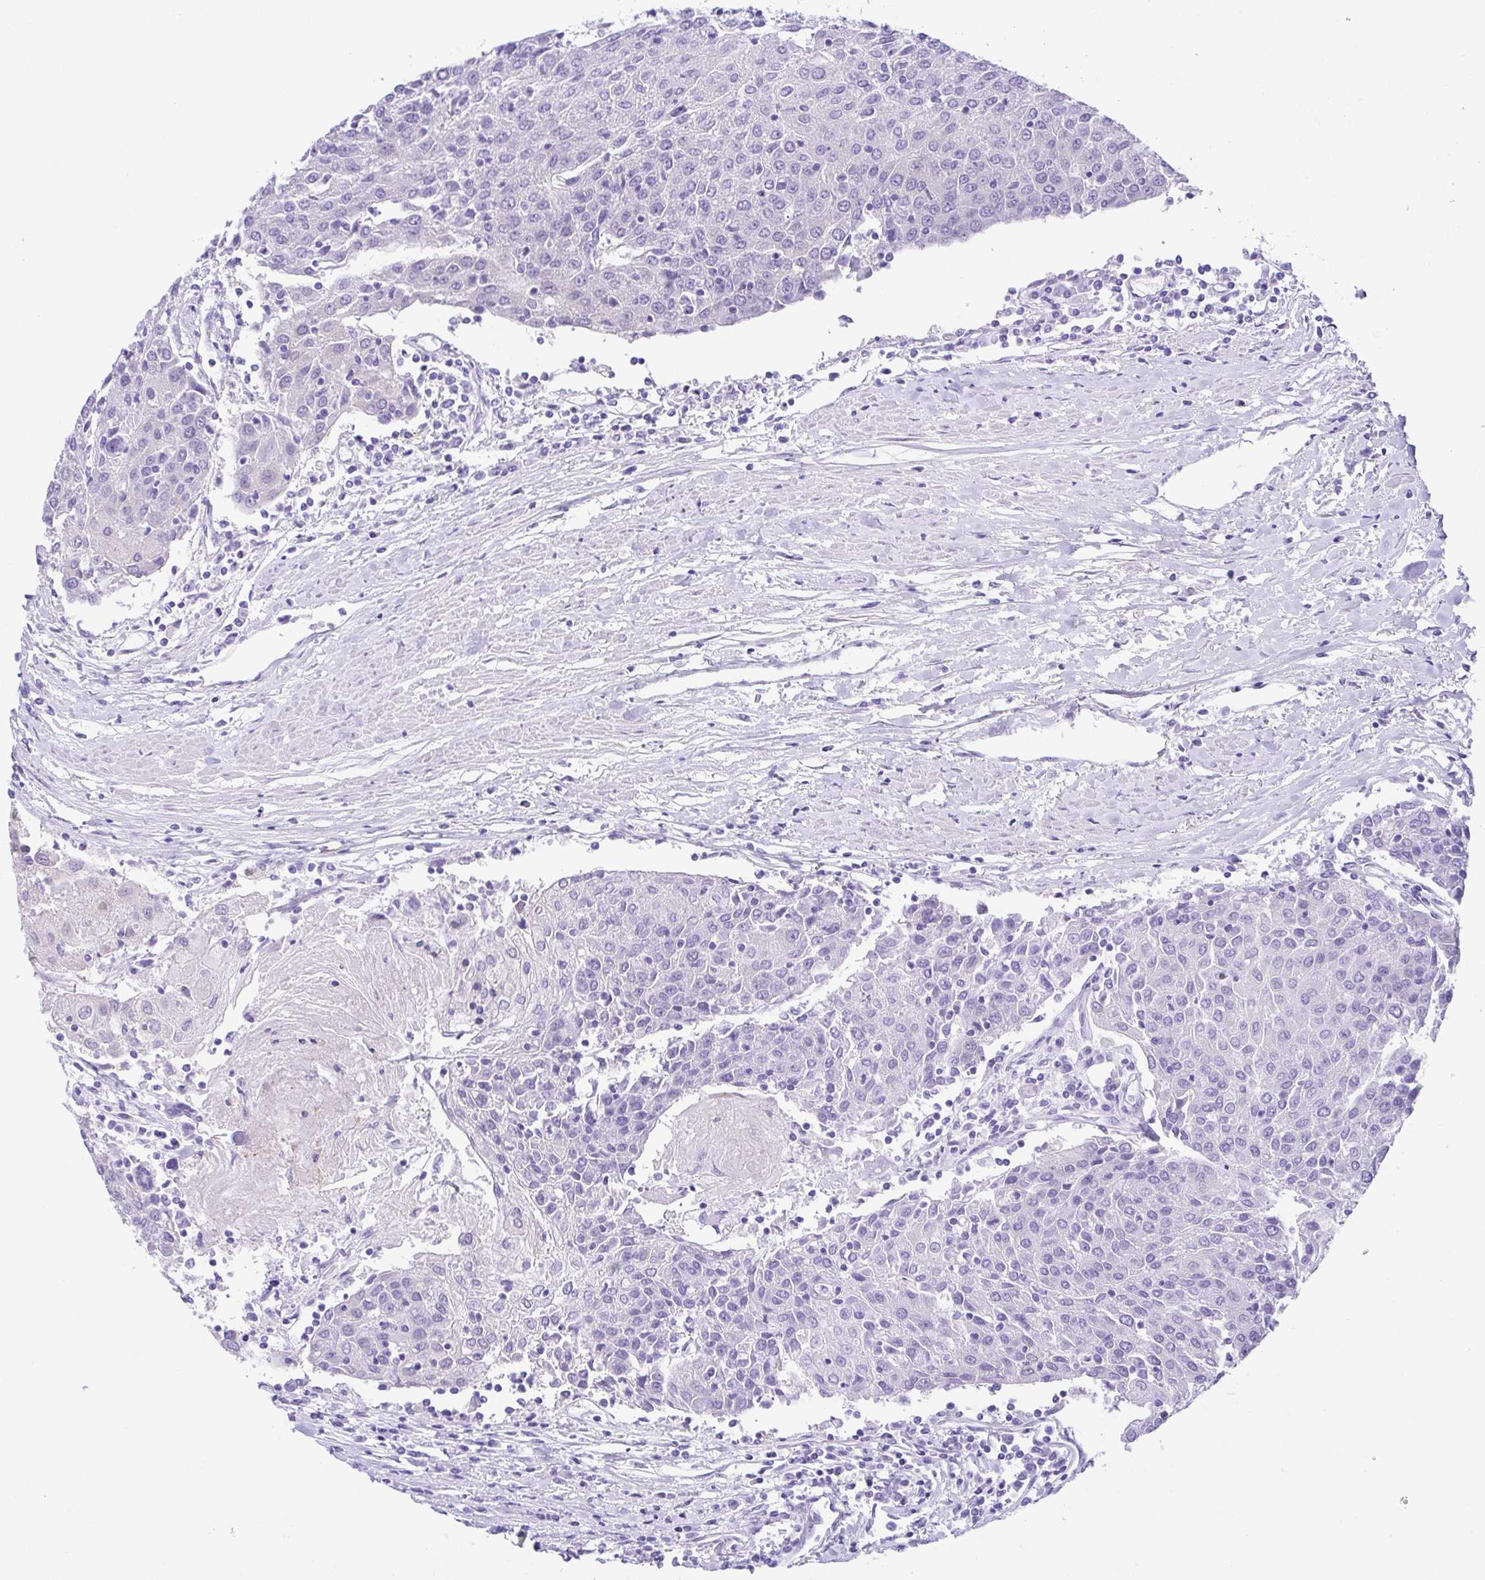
{"staining": {"intensity": "negative", "quantity": "none", "location": "none"}, "tissue": "urothelial cancer", "cell_type": "Tumor cells", "image_type": "cancer", "snomed": [{"axis": "morphology", "description": "Urothelial carcinoma, High grade"}, {"axis": "topography", "description": "Urinary bladder"}], "caption": "Protein analysis of urothelial cancer exhibits no significant positivity in tumor cells.", "gene": "LUZP4", "patient": {"sex": "female", "age": 85}}